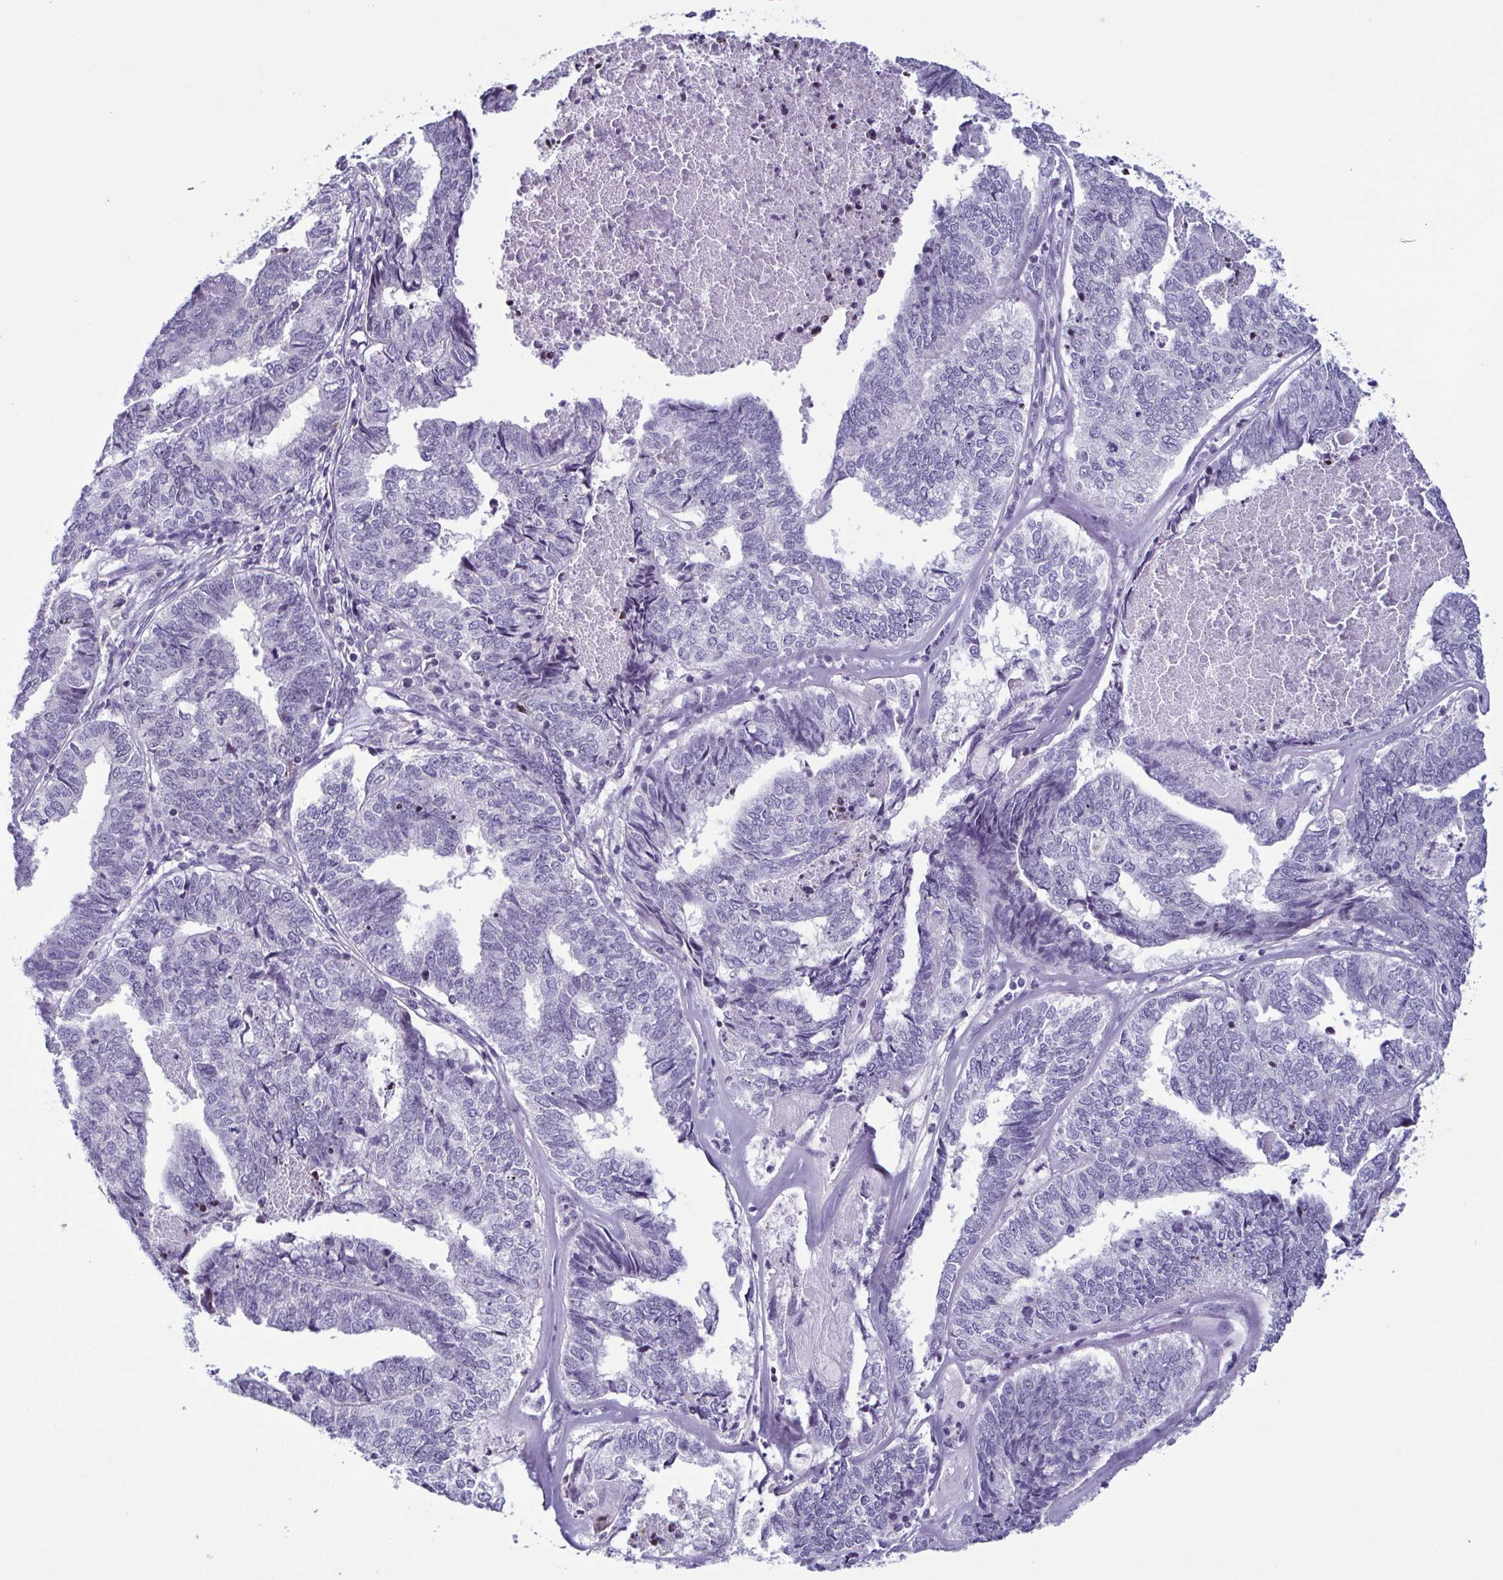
{"staining": {"intensity": "negative", "quantity": "none", "location": "none"}, "tissue": "endometrial cancer", "cell_type": "Tumor cells", "image_type": "cancer", "snomed": [{"axis": "morphology", "description": "Adenocarcinoma, NOS"}, {"axis": "topography", "description": "Endometrium"}], "caption": "This is a image of immunohistochemistry (IHC) staining of endometrial cancer, which shows no staining in tumor cells. (Immunohistochemistry (ihc), brightfield microscopy, high magnification).", "gene": "IRF1", "patient": {"sex": "female", "age": 73}}